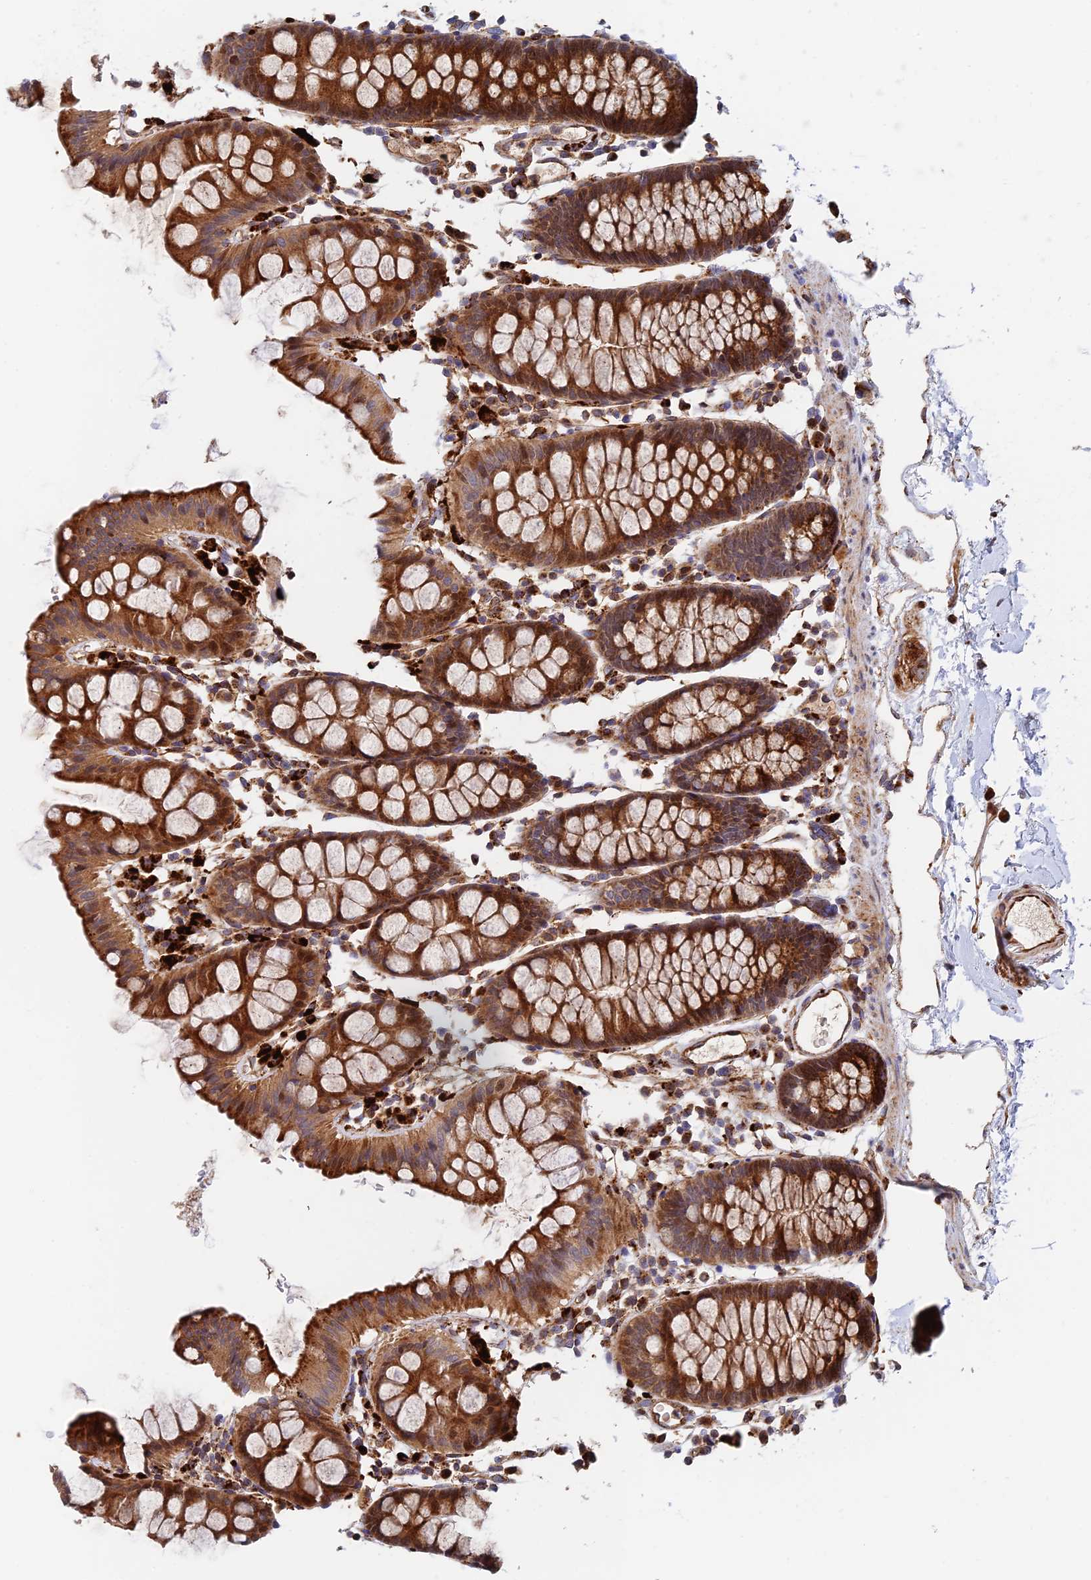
{"staining": {"intensity": "strong", "quantity": ">75%", "location": "cytoplasmic/membranous"}, "tissue": "colon", "cell_type": "Endothelial cells", "image_type": "normal", "snomed": [{"axis": "morphology", "description": "Normal tissue, NOS"}, {"axis": "topography", "description": "Colon"}], "caption": "Brown immunohistochemical staining in benign human colon demonstrates strong cytoplasmic/membranous expression in about >75% of endothelial cells.", "gene": "PPP2R3C", "patient": {"sex": "male", "age": 75}}